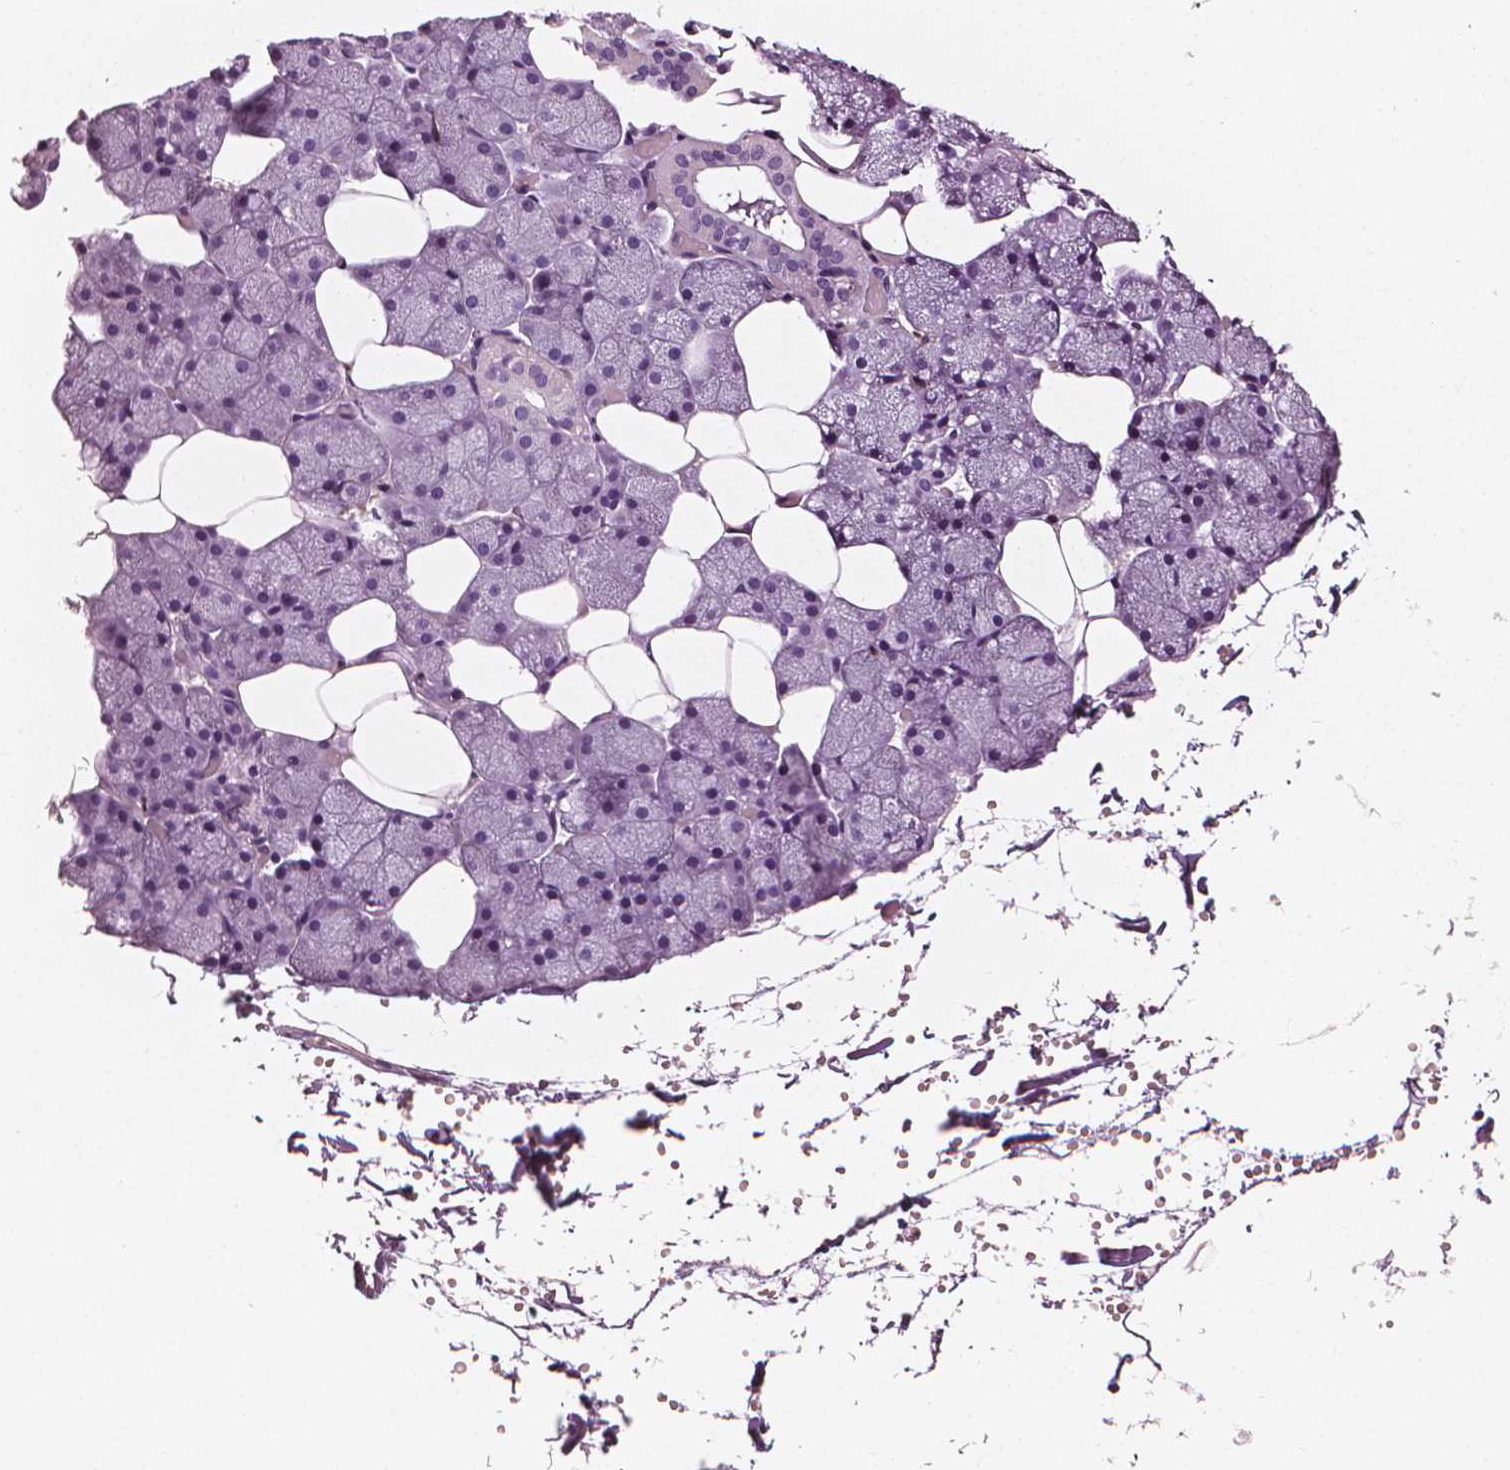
{"staining": {"intensity": "negative", "quantity": "none", "location": "none"}, "tissue": "salivary gland", "cell_type": "Glandular cells", "image_type": "normal", "snomed": [{"axis": "morphology", "description": "Normal tissue, NOS"}, {"axis": "topography", "description": "Salivary gland"}], "caption": "This is an IHC histopathology image of unremarkable salivary gland. There is no positivity in glandular cells.", "gene": "PTPRC", "patient": {"sex": "male", "age": 38}}